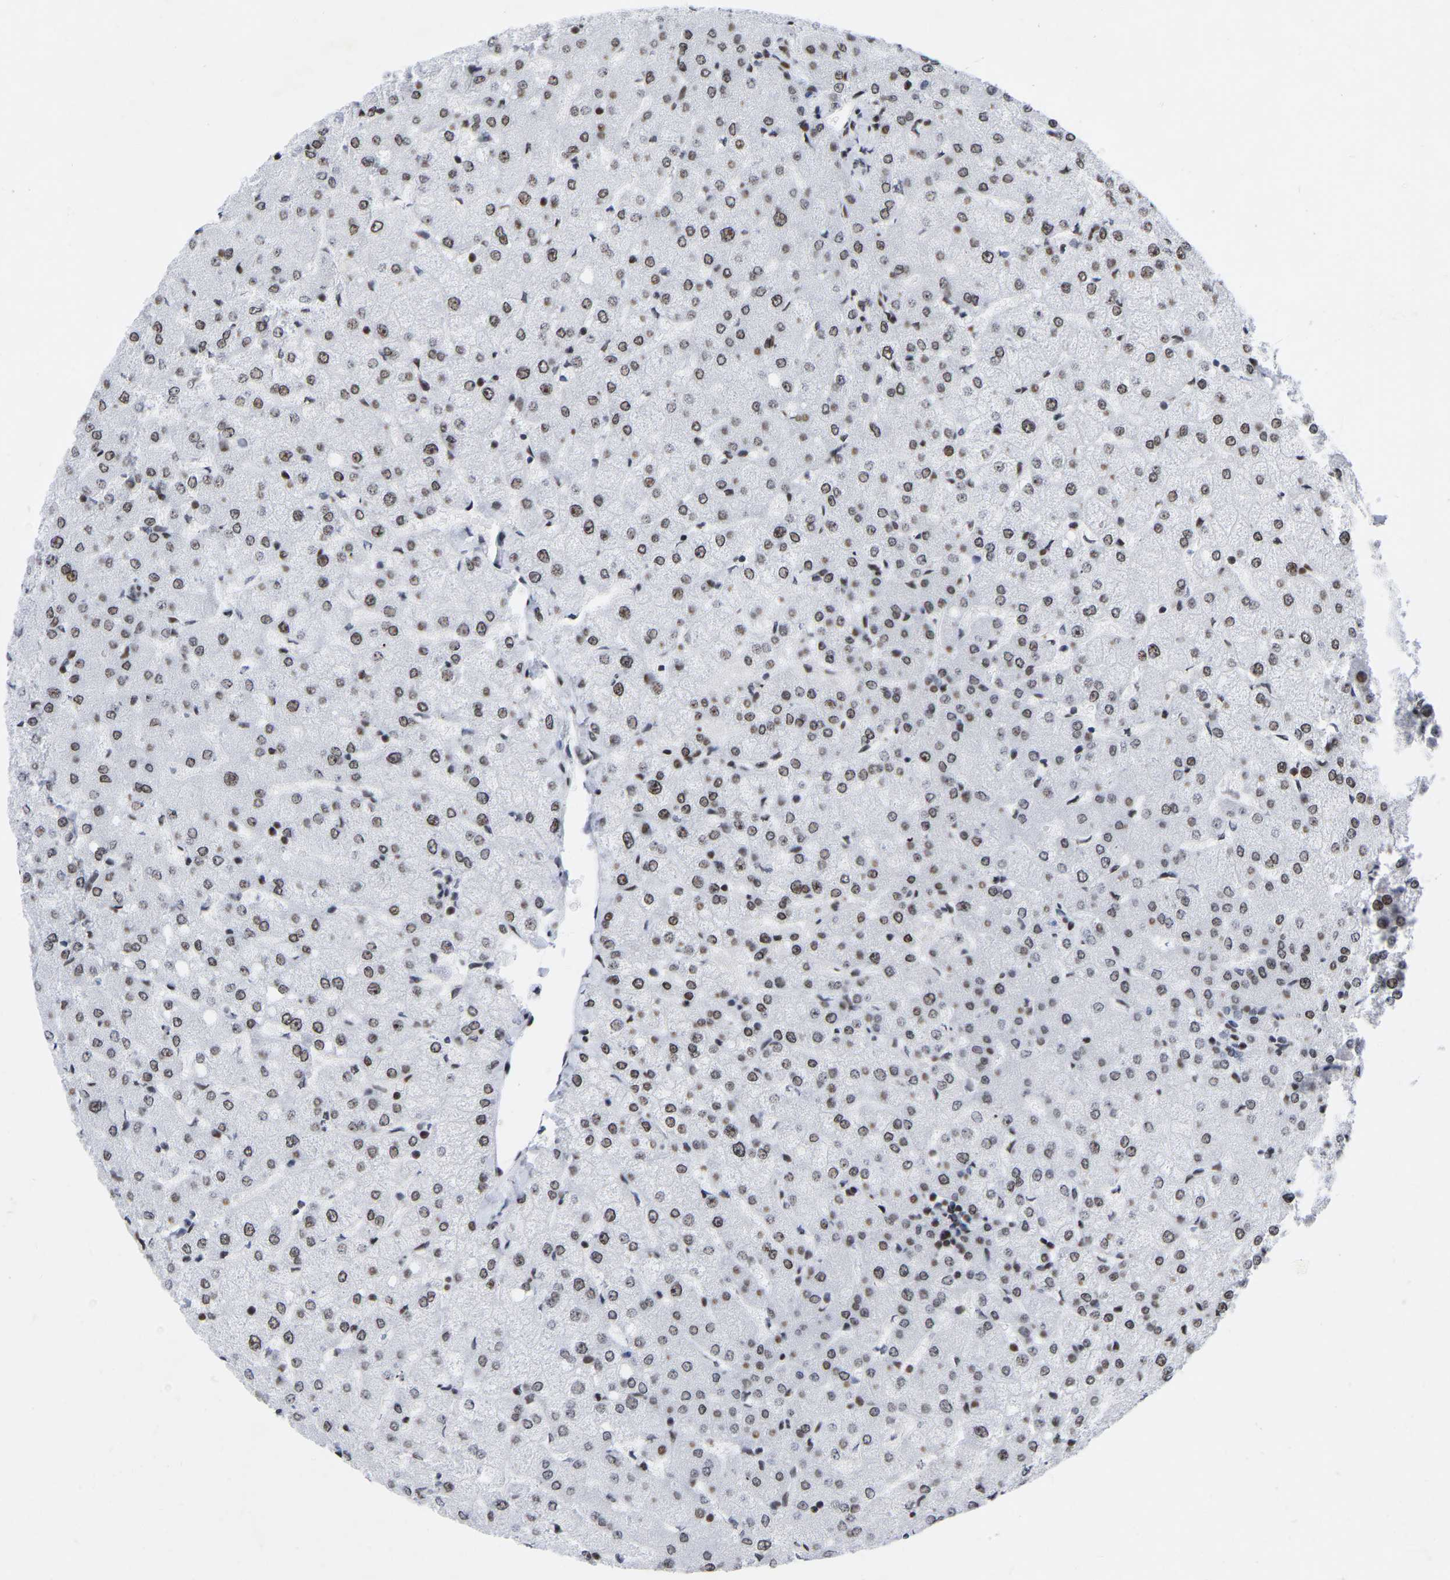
{"staining": {"intensity": "negative", "quantity": "none", "location": "none"}, "tissue": "liver", "cell_type": "Cholangiocytes", "image_type": "normal", "snomed": [{"axis": "morphology", "description": "Normal tissue, NOS"}, {"axis": "topography", "description": "Liver"}], "caption": "DAB immunohistochemical staining of unremarkable liver demonstrates no significant expression in cholangiocytes. (IHC, brightfield microscopy, high magnification).", "gene": "PRCC", "patient": {"sex": "female", "age": 54}}